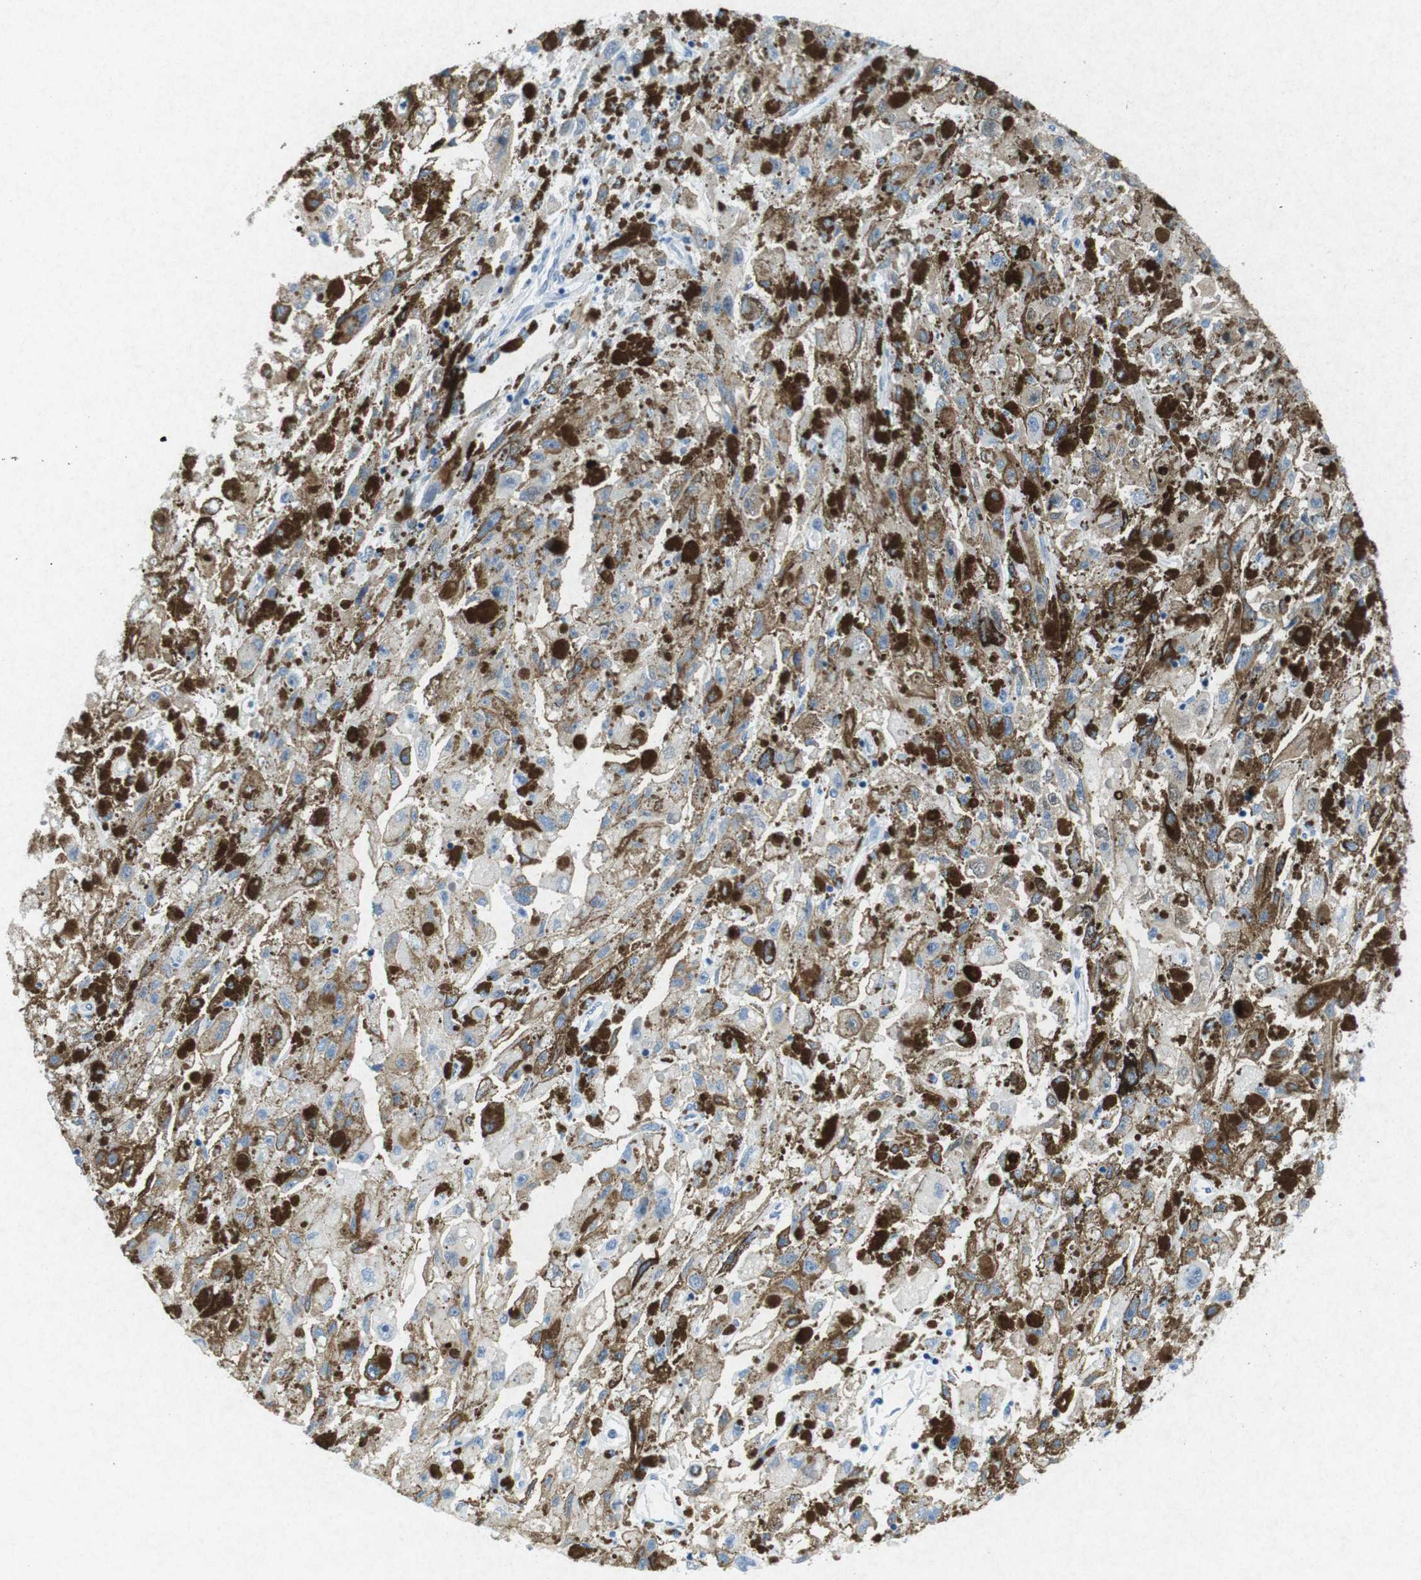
{"staining": {"intensity": "negative", "quantity": "none", "location": "none"}, "tissue": "melanoma", "cell_type": "Tumor cells", "image_type": "cancer", "snomed": [{"axis": "morphology", "description": "Malignant melanoma, NOS"}, {"axis": "topography", "description": "Skin"}], "caption": "High magnification brightfield microscopy of malignant melanoma stained with DAB (3,3'-diaminobenzidine) (brown) and counterstained with hematoxylin (blue): tumor cells show no significant expression. Brightfield microscopy of immunohistochemistry stained with DAB (3,3'-diaminobenzidine) (brown) and hematoxylin (blue), captured at high magnification.", "gene": "CTAG1B", "patient": {"sex": "female", "age": 104}}